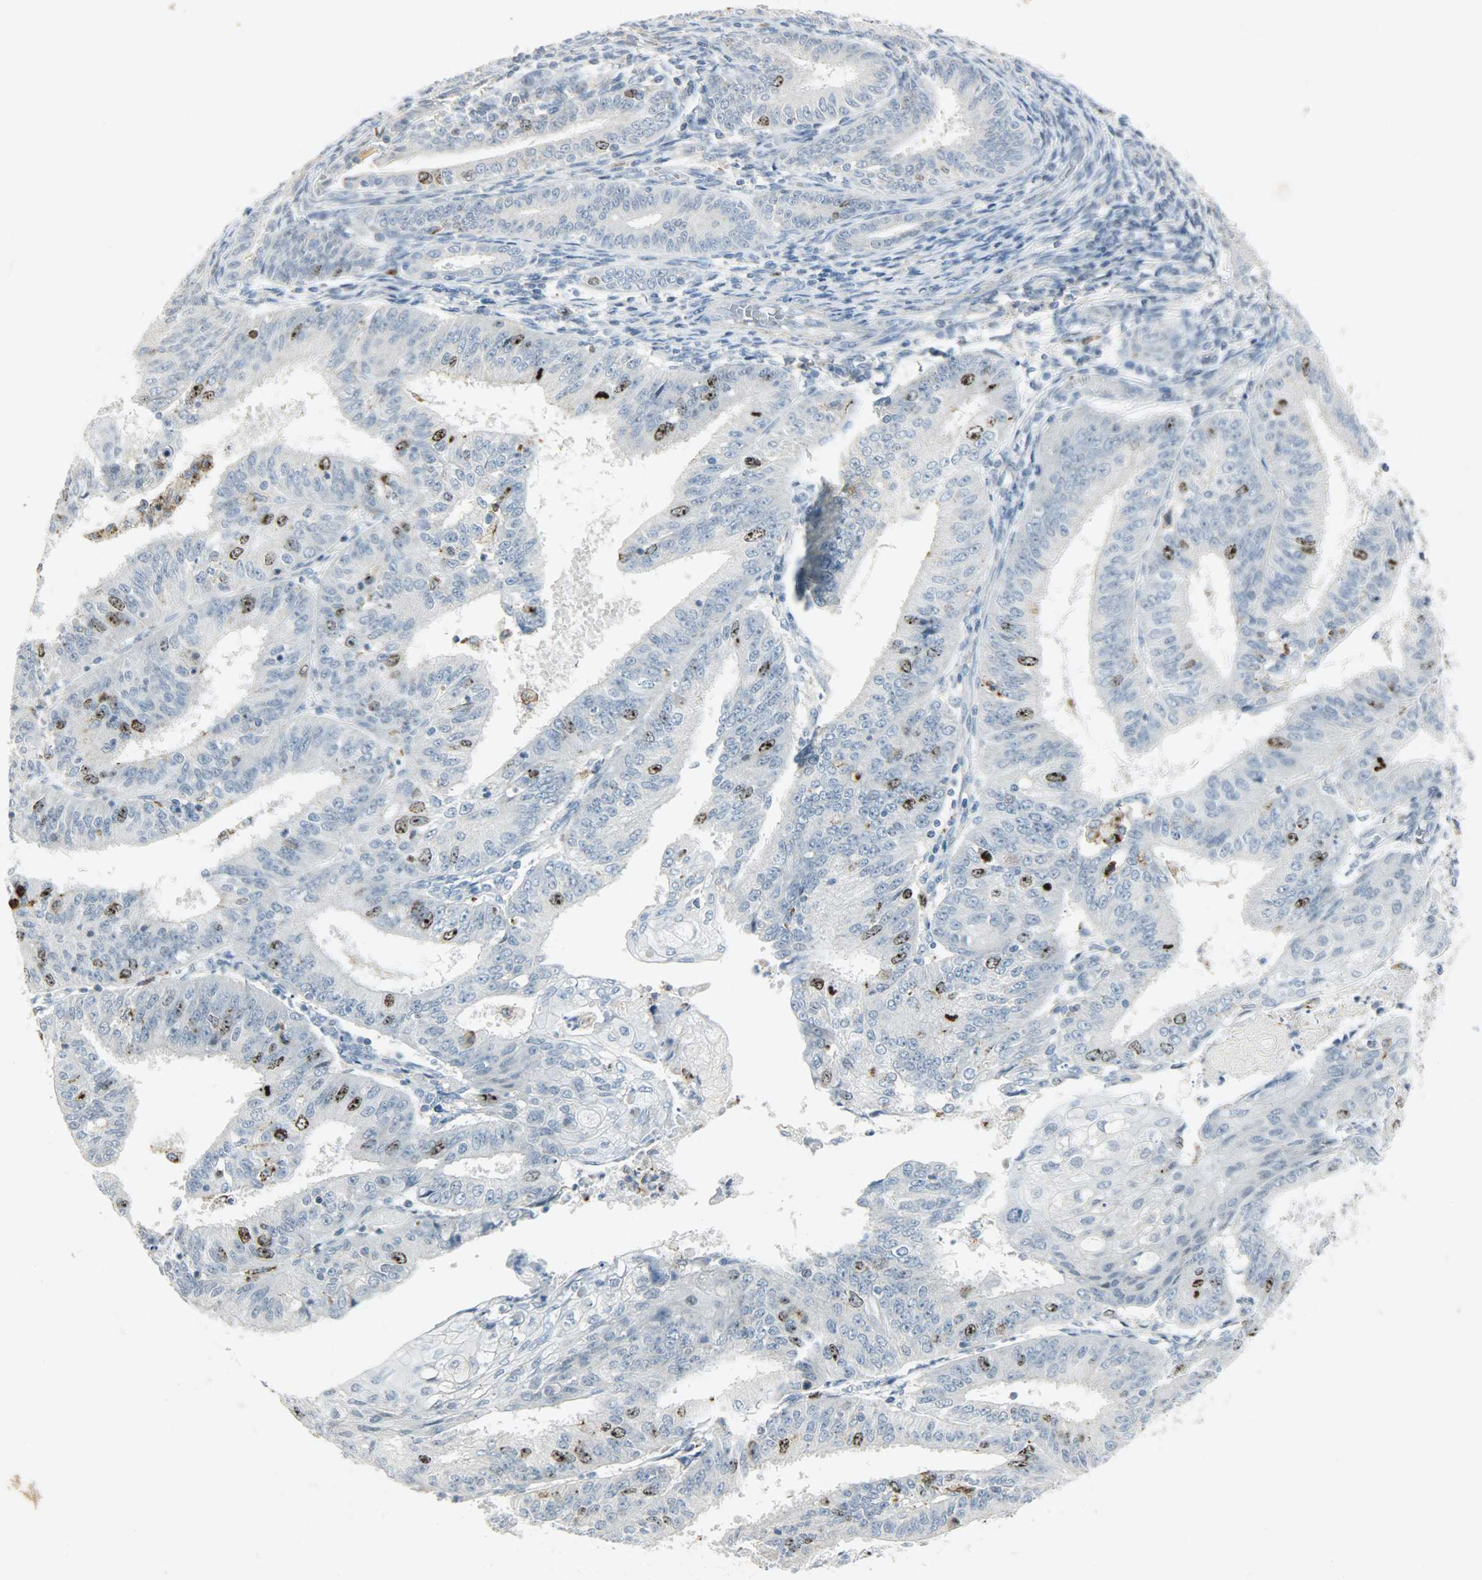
{"staining": {"intensity": "moderate", "quantity": "25%-75%", "location": "nuclear"}, "tissue": "endometrial cancer", "cell_type": "Tumor cells", "image_type": "cancer", "snomed": [{"axis": "morphology", "description": "Adenocarcinoma, NOS"}, {"axis": "topography", "description": "Endometrium"}], "caption": "This histopathology image reveals immunohistochemistry (IHC) staining of endometrial cancer, with medium moderate nuclear expression in approximately 25%-75% of tumor cells.", "gene": "AURKB", "patient": {"sex": "female", "age": 42}}